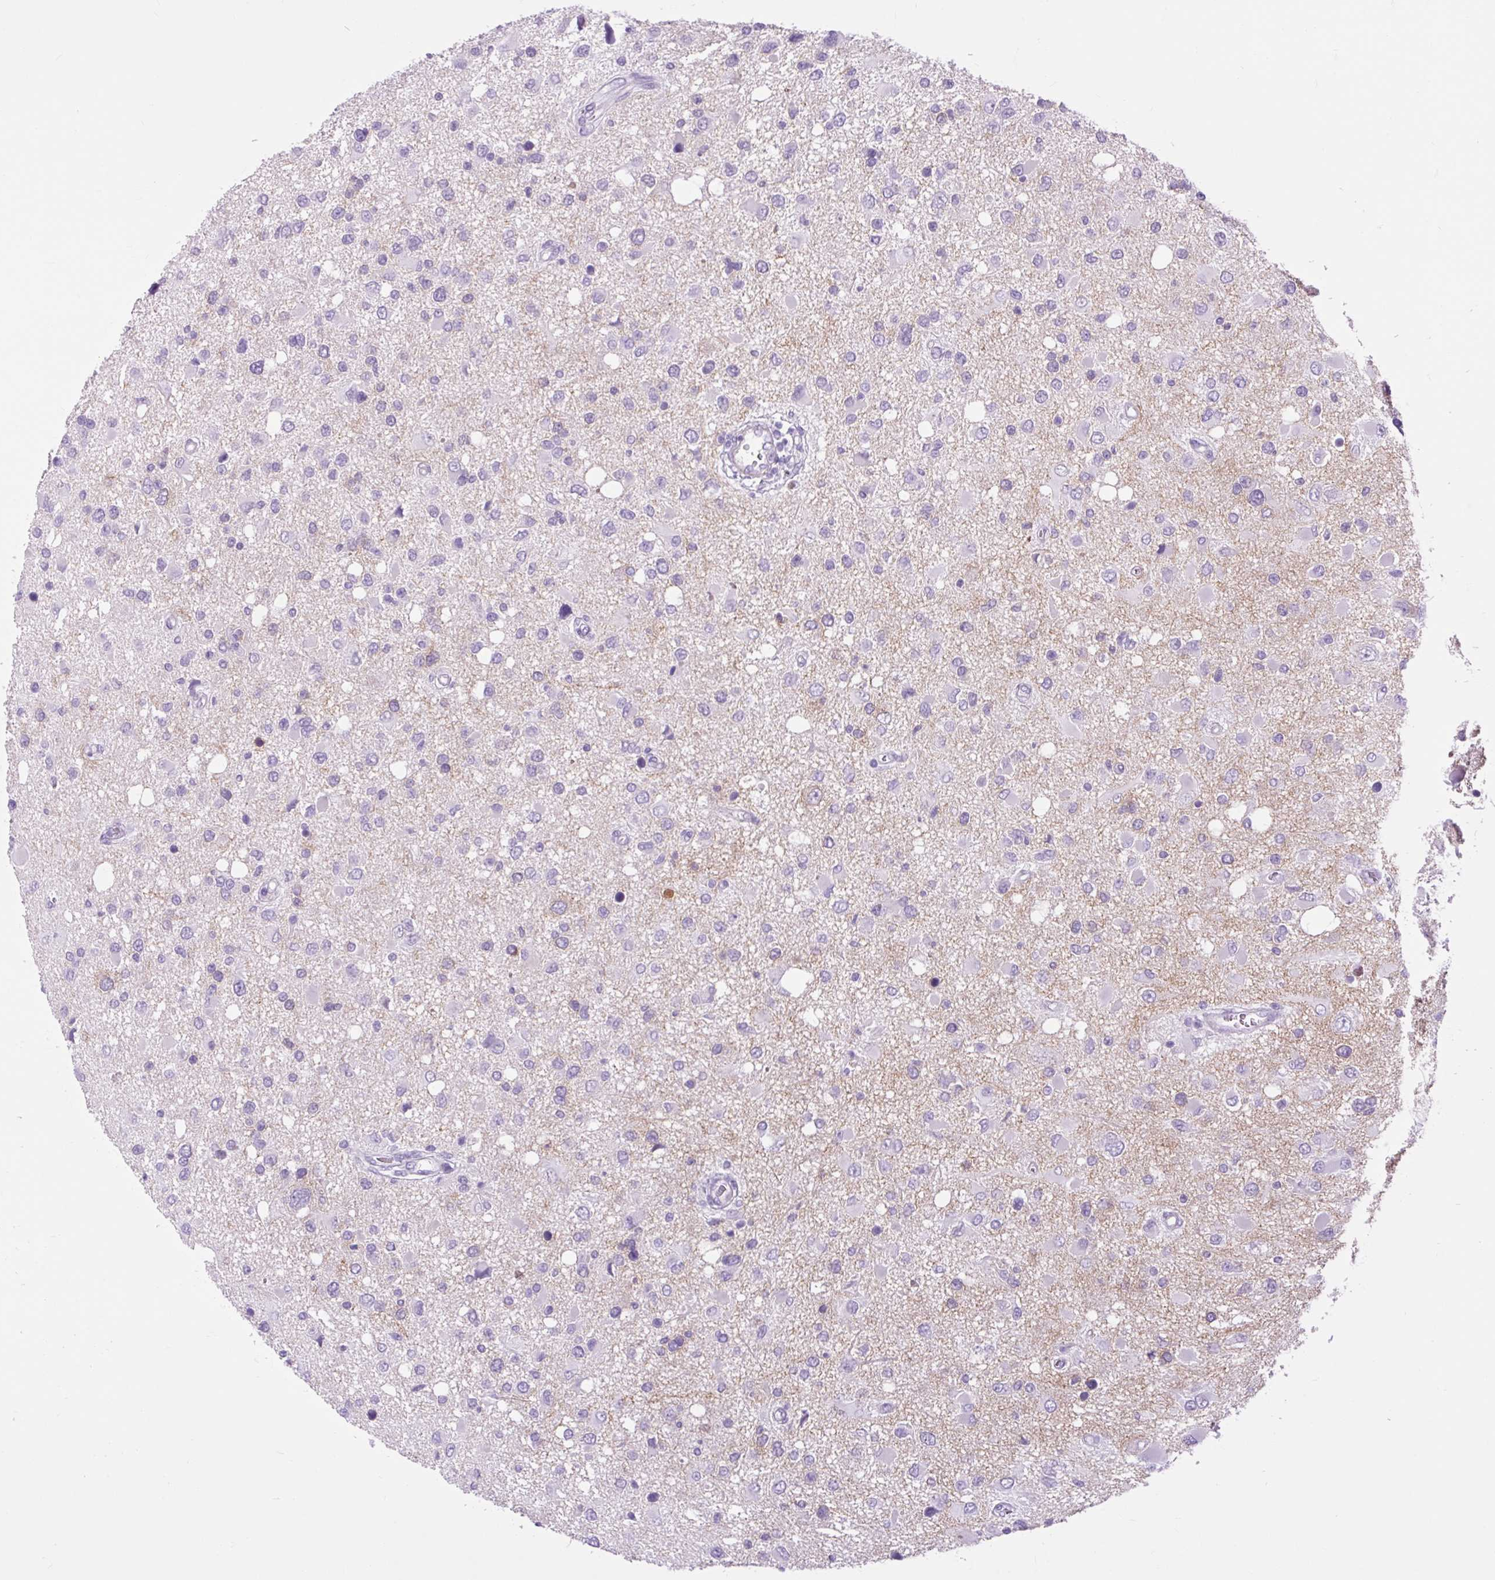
{"staining": {"intensity": "negative", "quantity": "none", "location": "none"}, "tissue": "glioma", "cell_type": "Tumor cells", "image_type": "cancer", "snomed": [{"axis": "morphology", "description": "Glioma, malignant, High grade"}, {"axis": "topography", "description": "Brain"}], "caption": "Immunohistochemistry (IHC) histopathology image of malignant glioma (high-grade) stained for a protein (brown), which reveals no positivity in tumor cells. The staining was performed using DAB to visualize the protein expression in brown, while the nuclei were stained in blue with hematoxylin (Magnification: 20x).", "gene": "DPP6", "patient": {"sex": "male", "age": 53}}